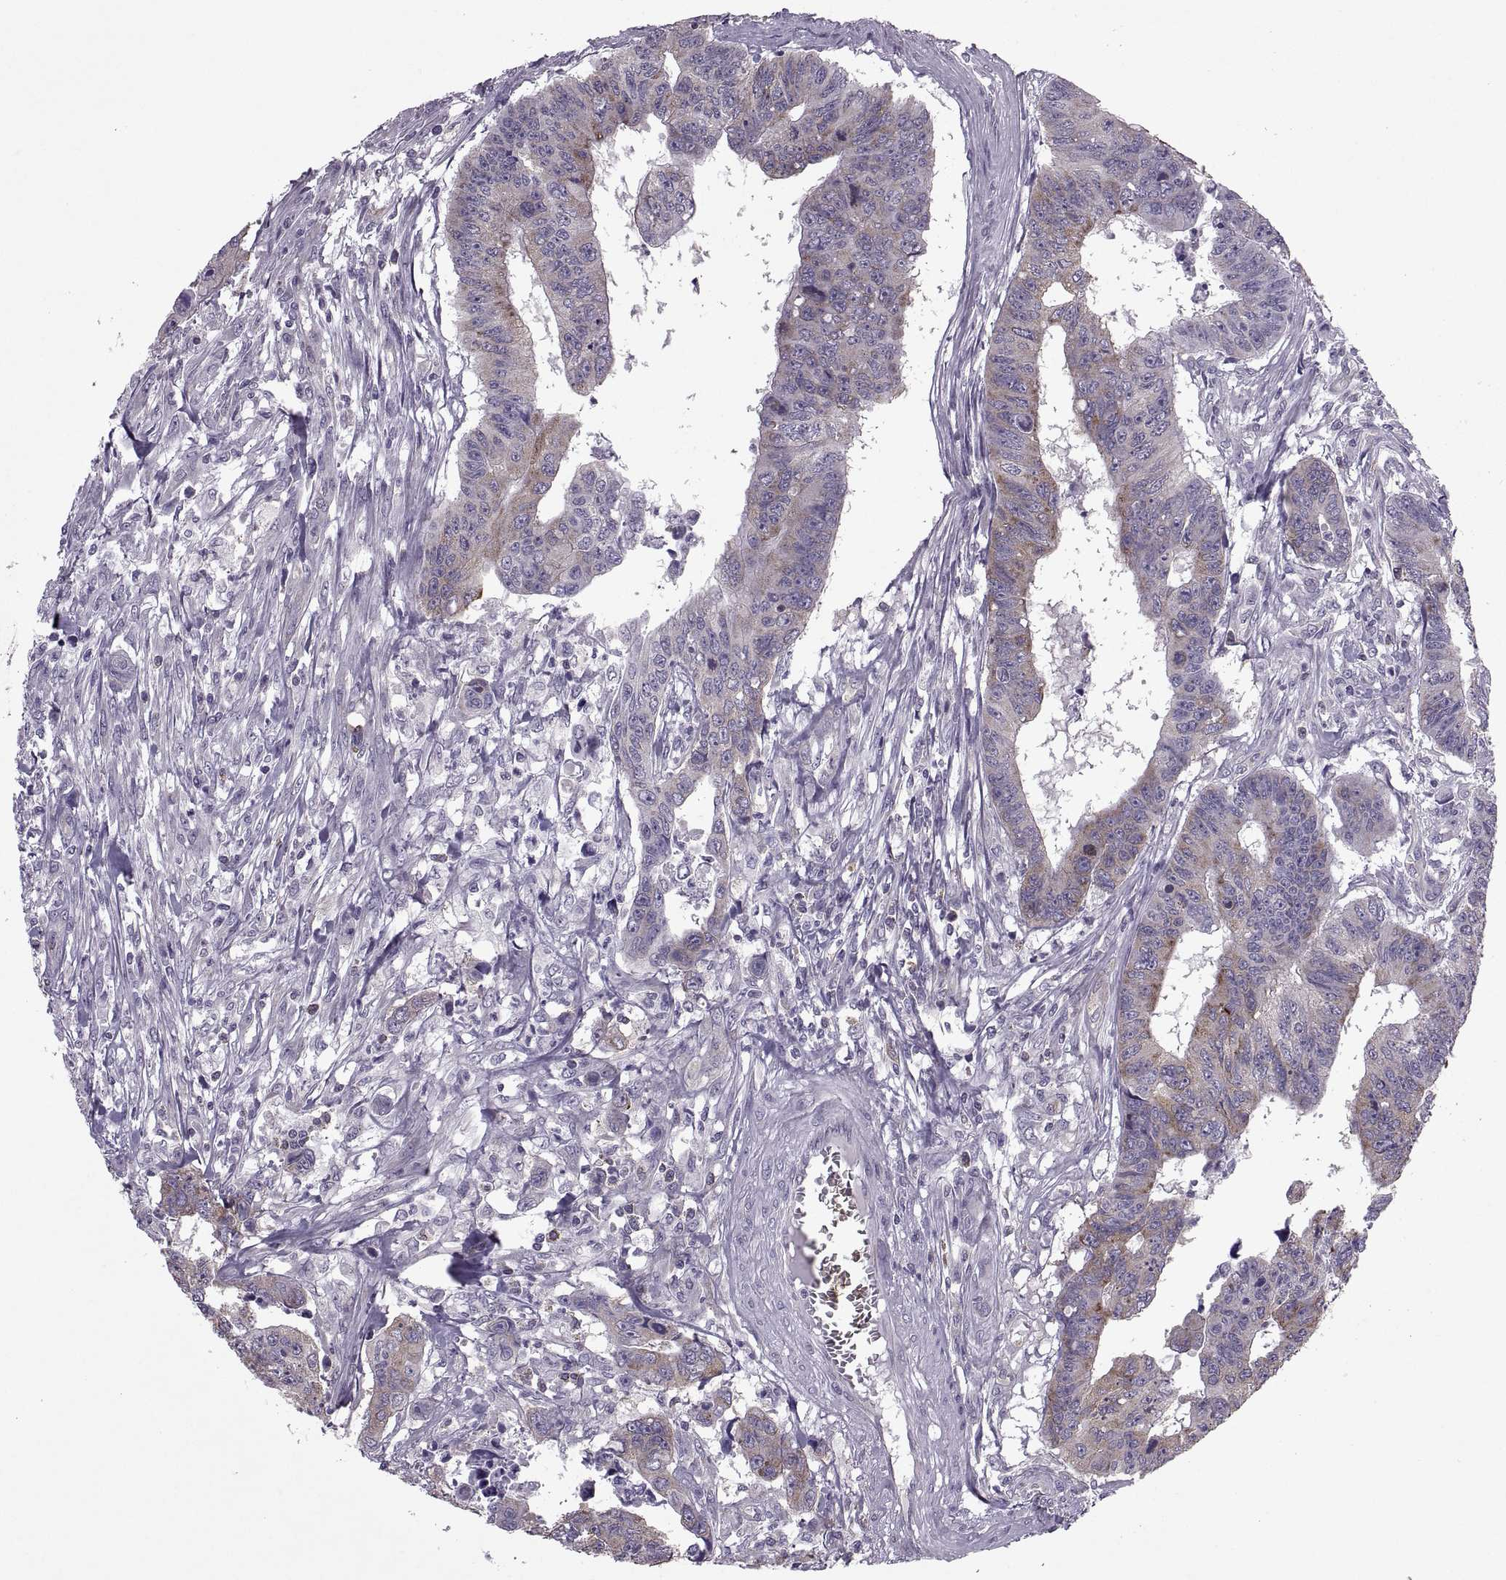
{"staining": {"intensity": "weak", "quantity": "25%-75%", "location": "cytoplasmic/membranous"}, "tissue": "colorectal cancer", "cell_type": "Tumor cells", "image_type": "cancer", "snomed": [{"axis": "morphology", "description": "Adenocarcinoma, NOS"}, {"axis": "topography", "description": "Rectum"}], "caption": "An IHC micrograph of neoplastic tissue is shown. Protein staining in brown shows weak cytoplasmic/membranous positivity in adenocarcinoma (colorectal) within tumor cells. (Stains: DAB (3,3'-diaminobenzidine) in brown, nuclei in blue, Microscopy: brightfield microscopy at high magnification).", "gene": "PABPC1", "patient": {"sex": "female", "age": 85}}